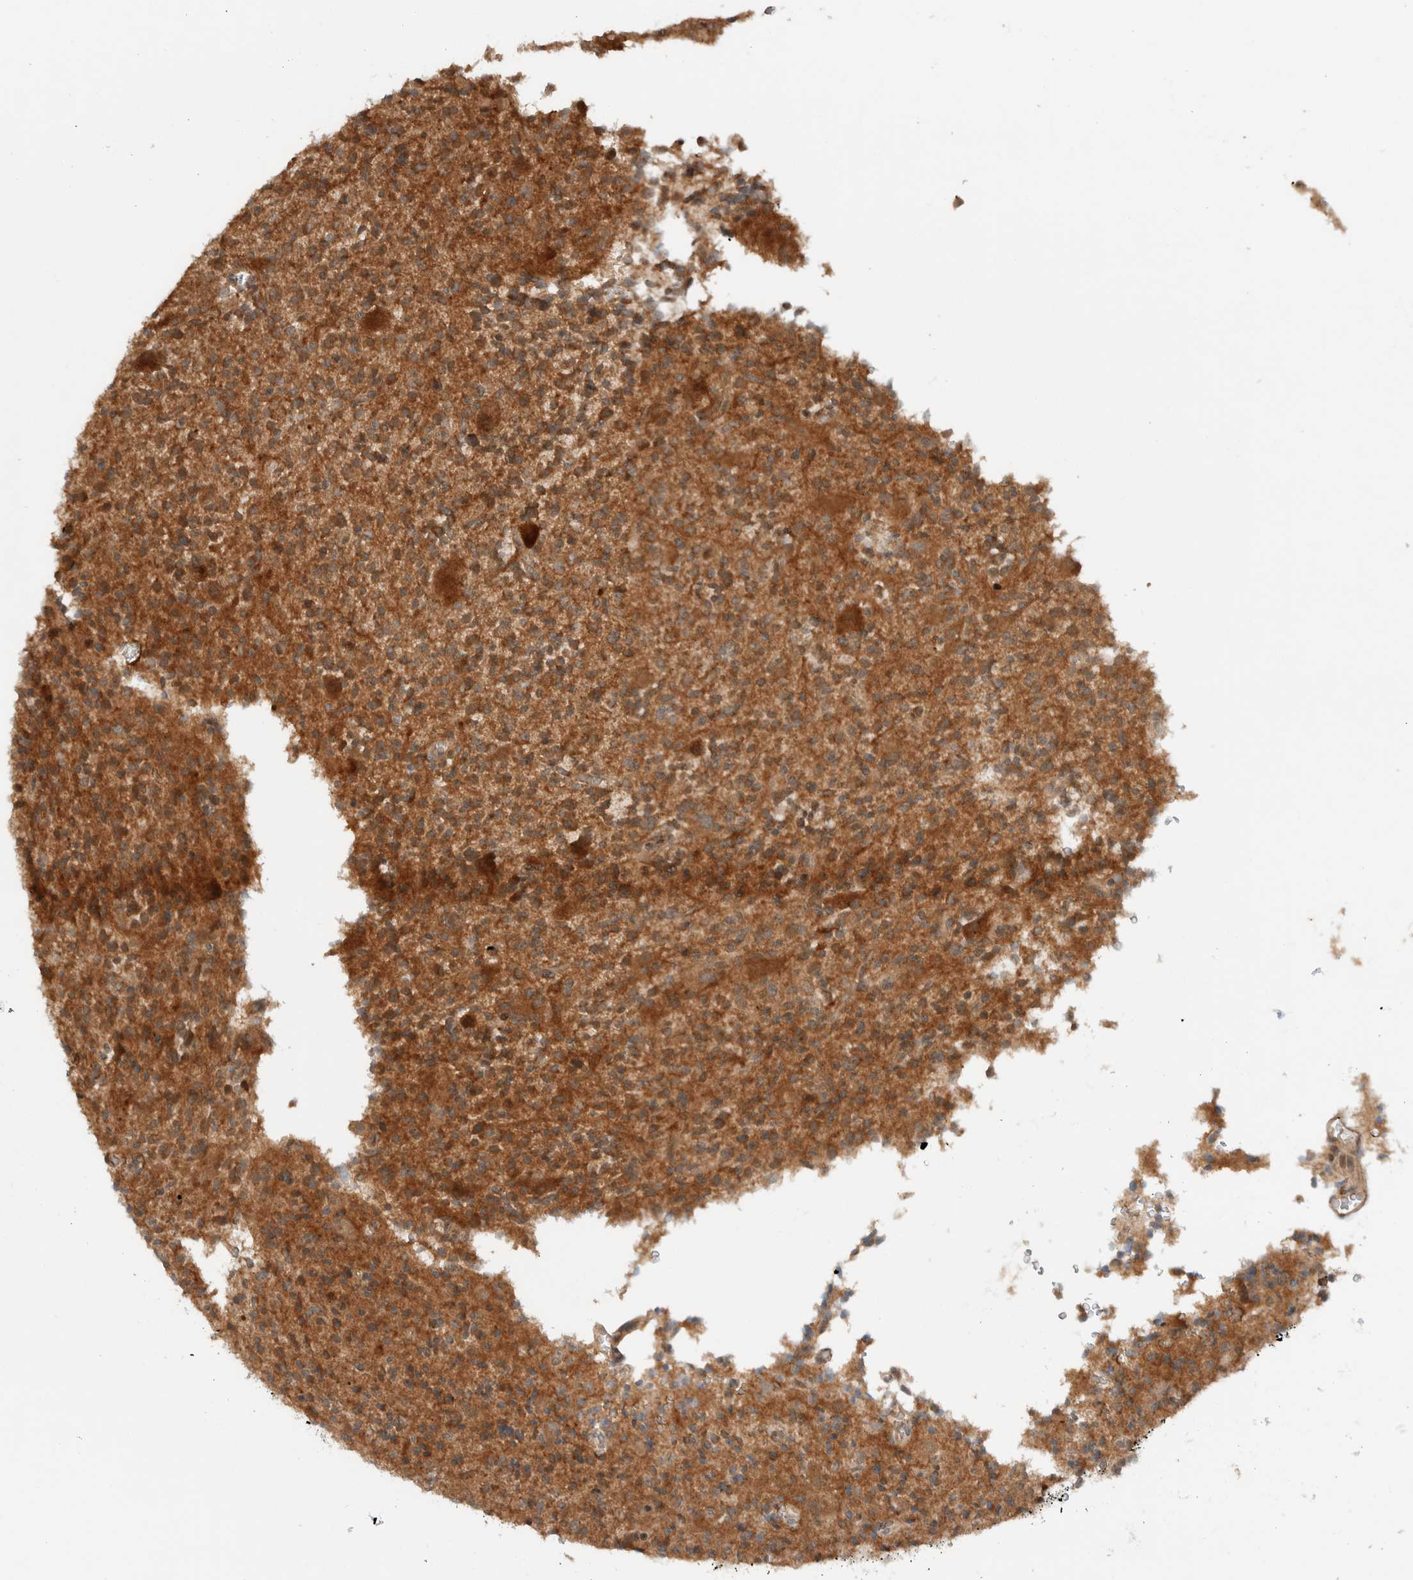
{"staining": {"intensity": "moderate", "quantity": ">75%", "location": "cytoplasmic/membranous"}, "tissue": "glioma", "cell_type": "Tumor cells", "image_type": "cancer", "snomed": [{"axis": "morphology", "description": "Glioma, malignant, High grade"}, {"axis": "topography", "description": "Brain"}], "caption": "IHC of human malignant high-grade glioma reveals medium levels of moderate cytoplasmic/membranous expression in about >75% of tumor cells.", "gene": "KLHL6", "patient": {"sex": "male", "age": 34}}